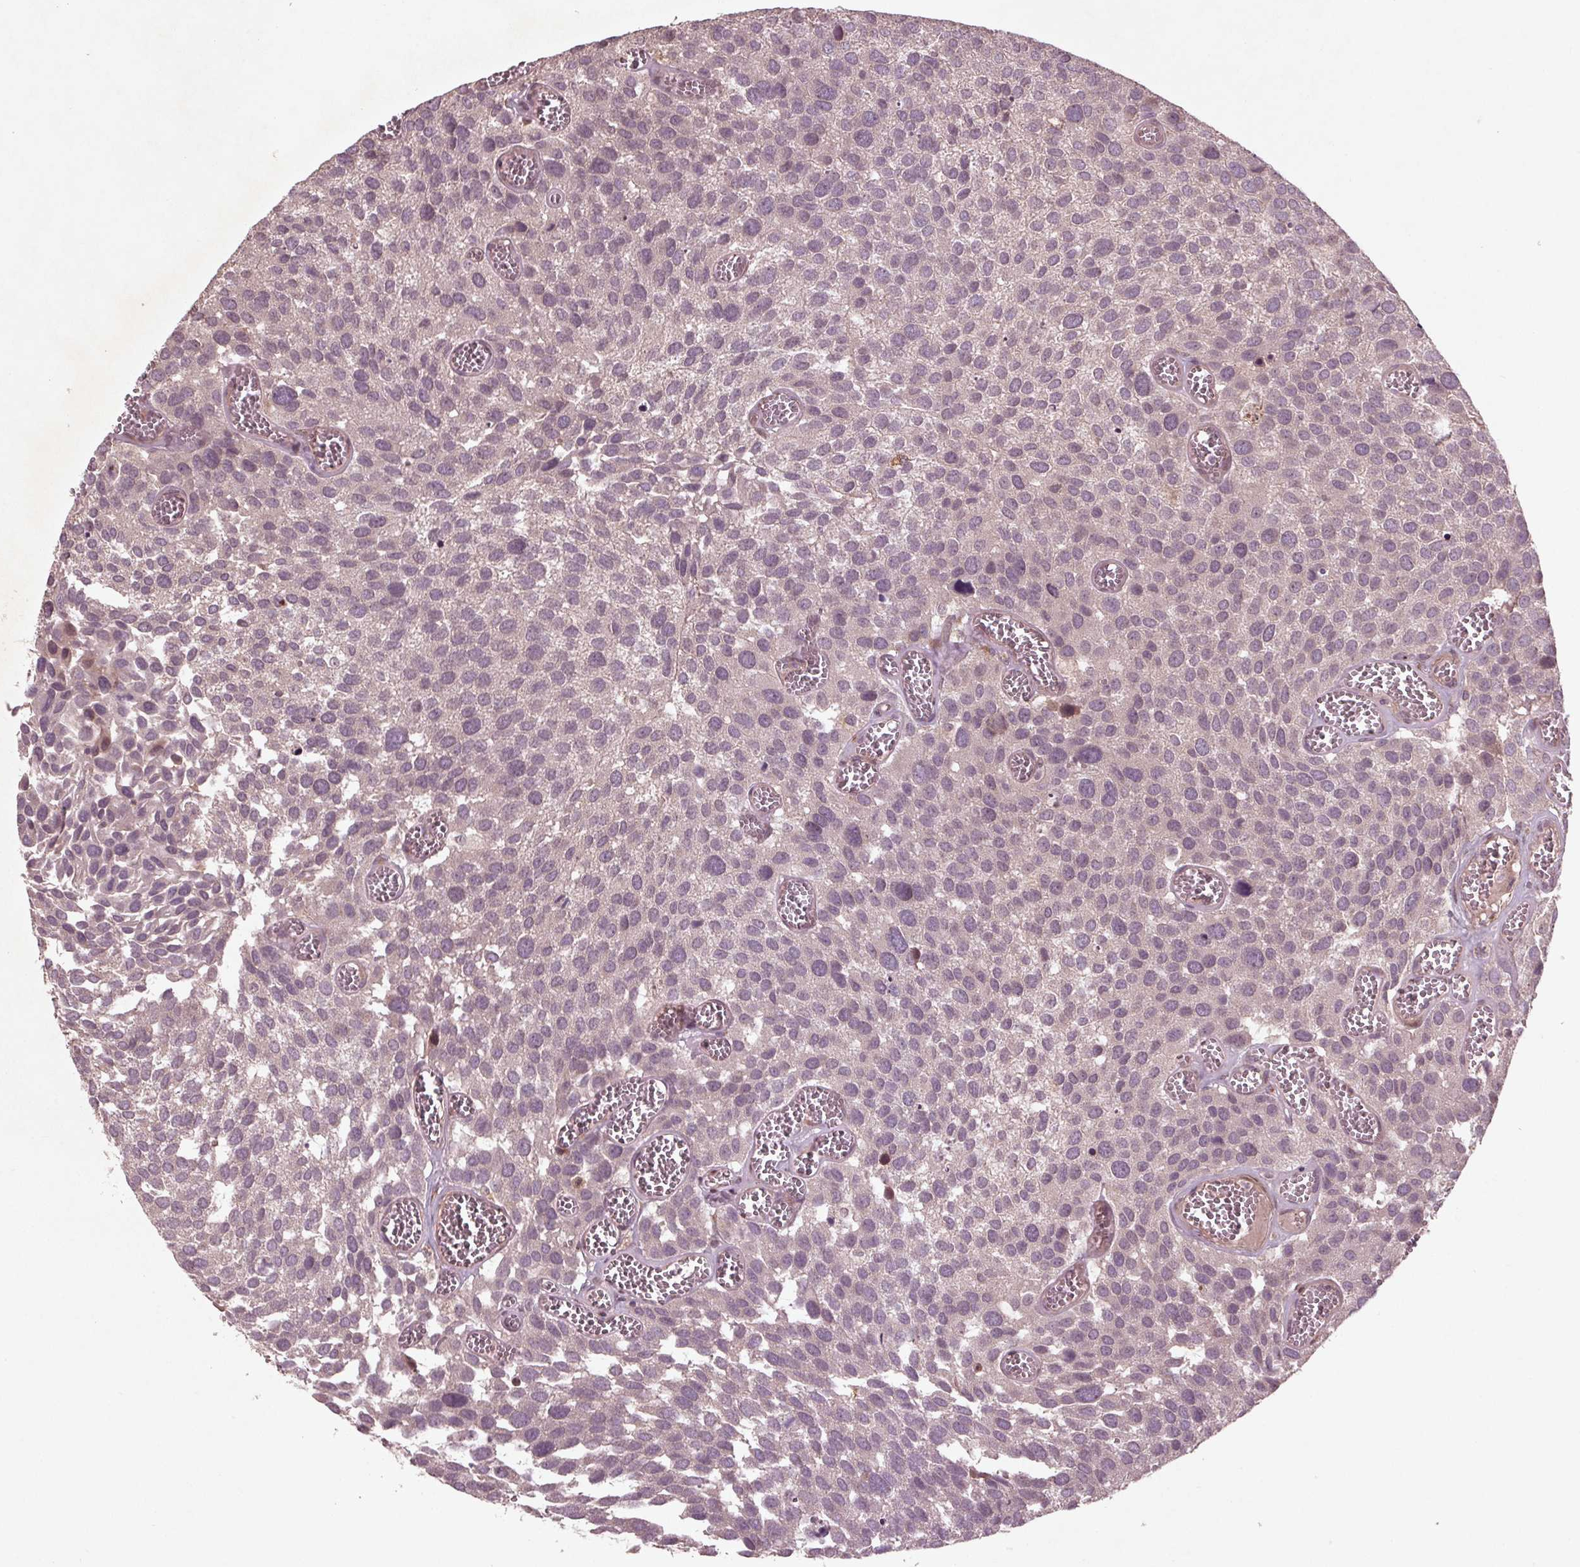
{"staining": {"intensity": "negative", "quantity": "none", "location": "none"}, "tissue": "urothelial cancer", "cell_type": "Tumor cells", "image_type": "cancer", "snomed": [{"axis": "morphology", "description": "Urothelial carcinoma, Low grade"}, {"axis": "topography", "description": "Urinary bladder"}], "caption": "There is no significant expression in tumor cells of urothelial cancer.", "gene": "CDKL4", "patient": {"sex": "female", "age": 69}}